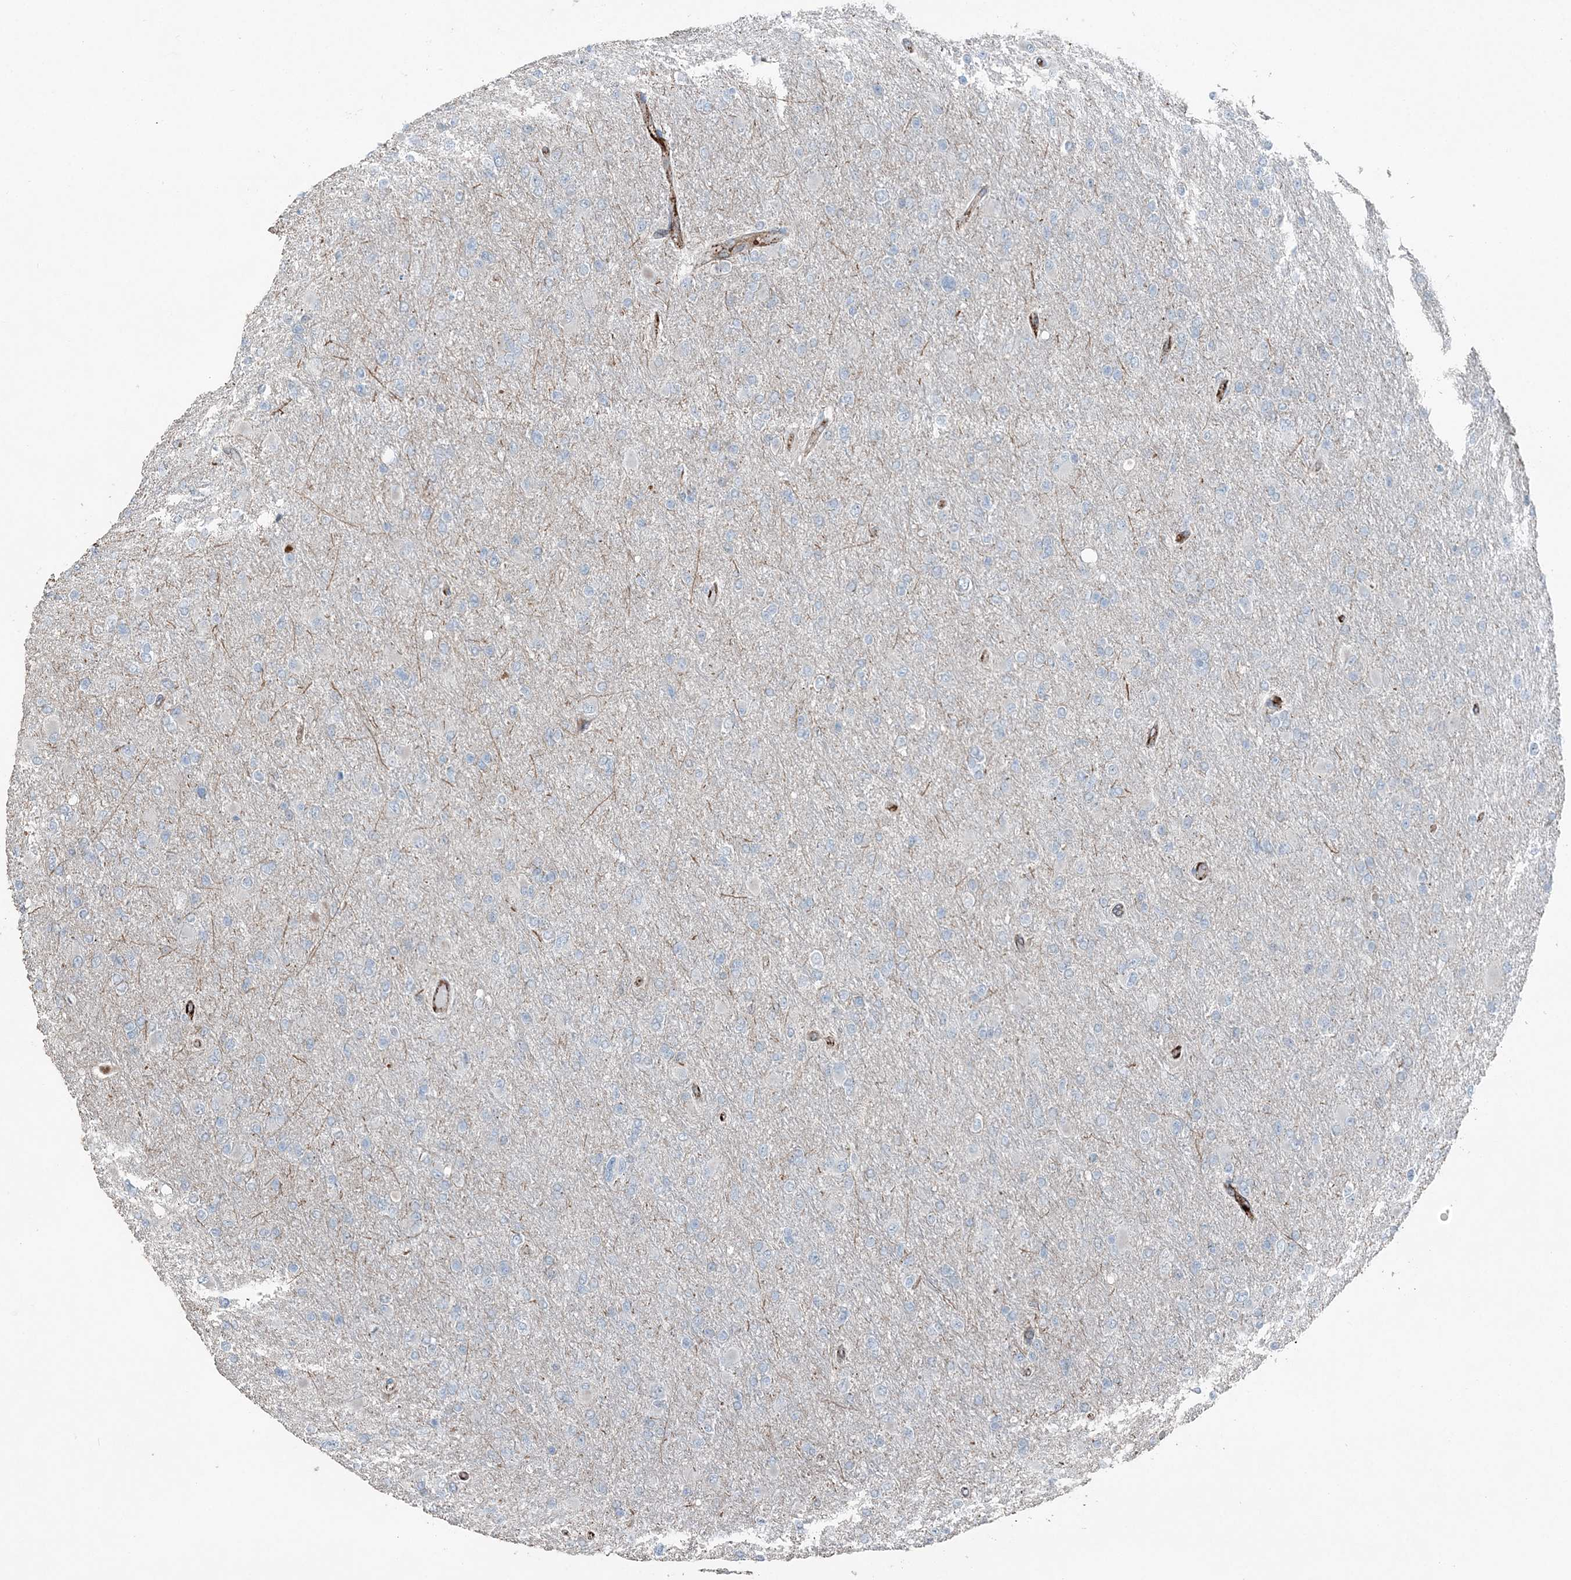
{"staining": {"intensity": "negative", "quantity": "none", "location": "none"}, "tissue": "glioma", "cell_type": "Tumor cells", "image_type": "cancer", "snomed": [{"axis": "morphology", "description": "Glioma, malignant, High grade"}, {"axis": "topography", "description": "Cerebral cortex"}], "caption": "Tumor cells are negative for brown protein staining in glioma. (DAB immunohistochemistry with hematoxylin counter stain).", "gene": "ELOVL7", "patient": {"sex": "female", "age": 36}}